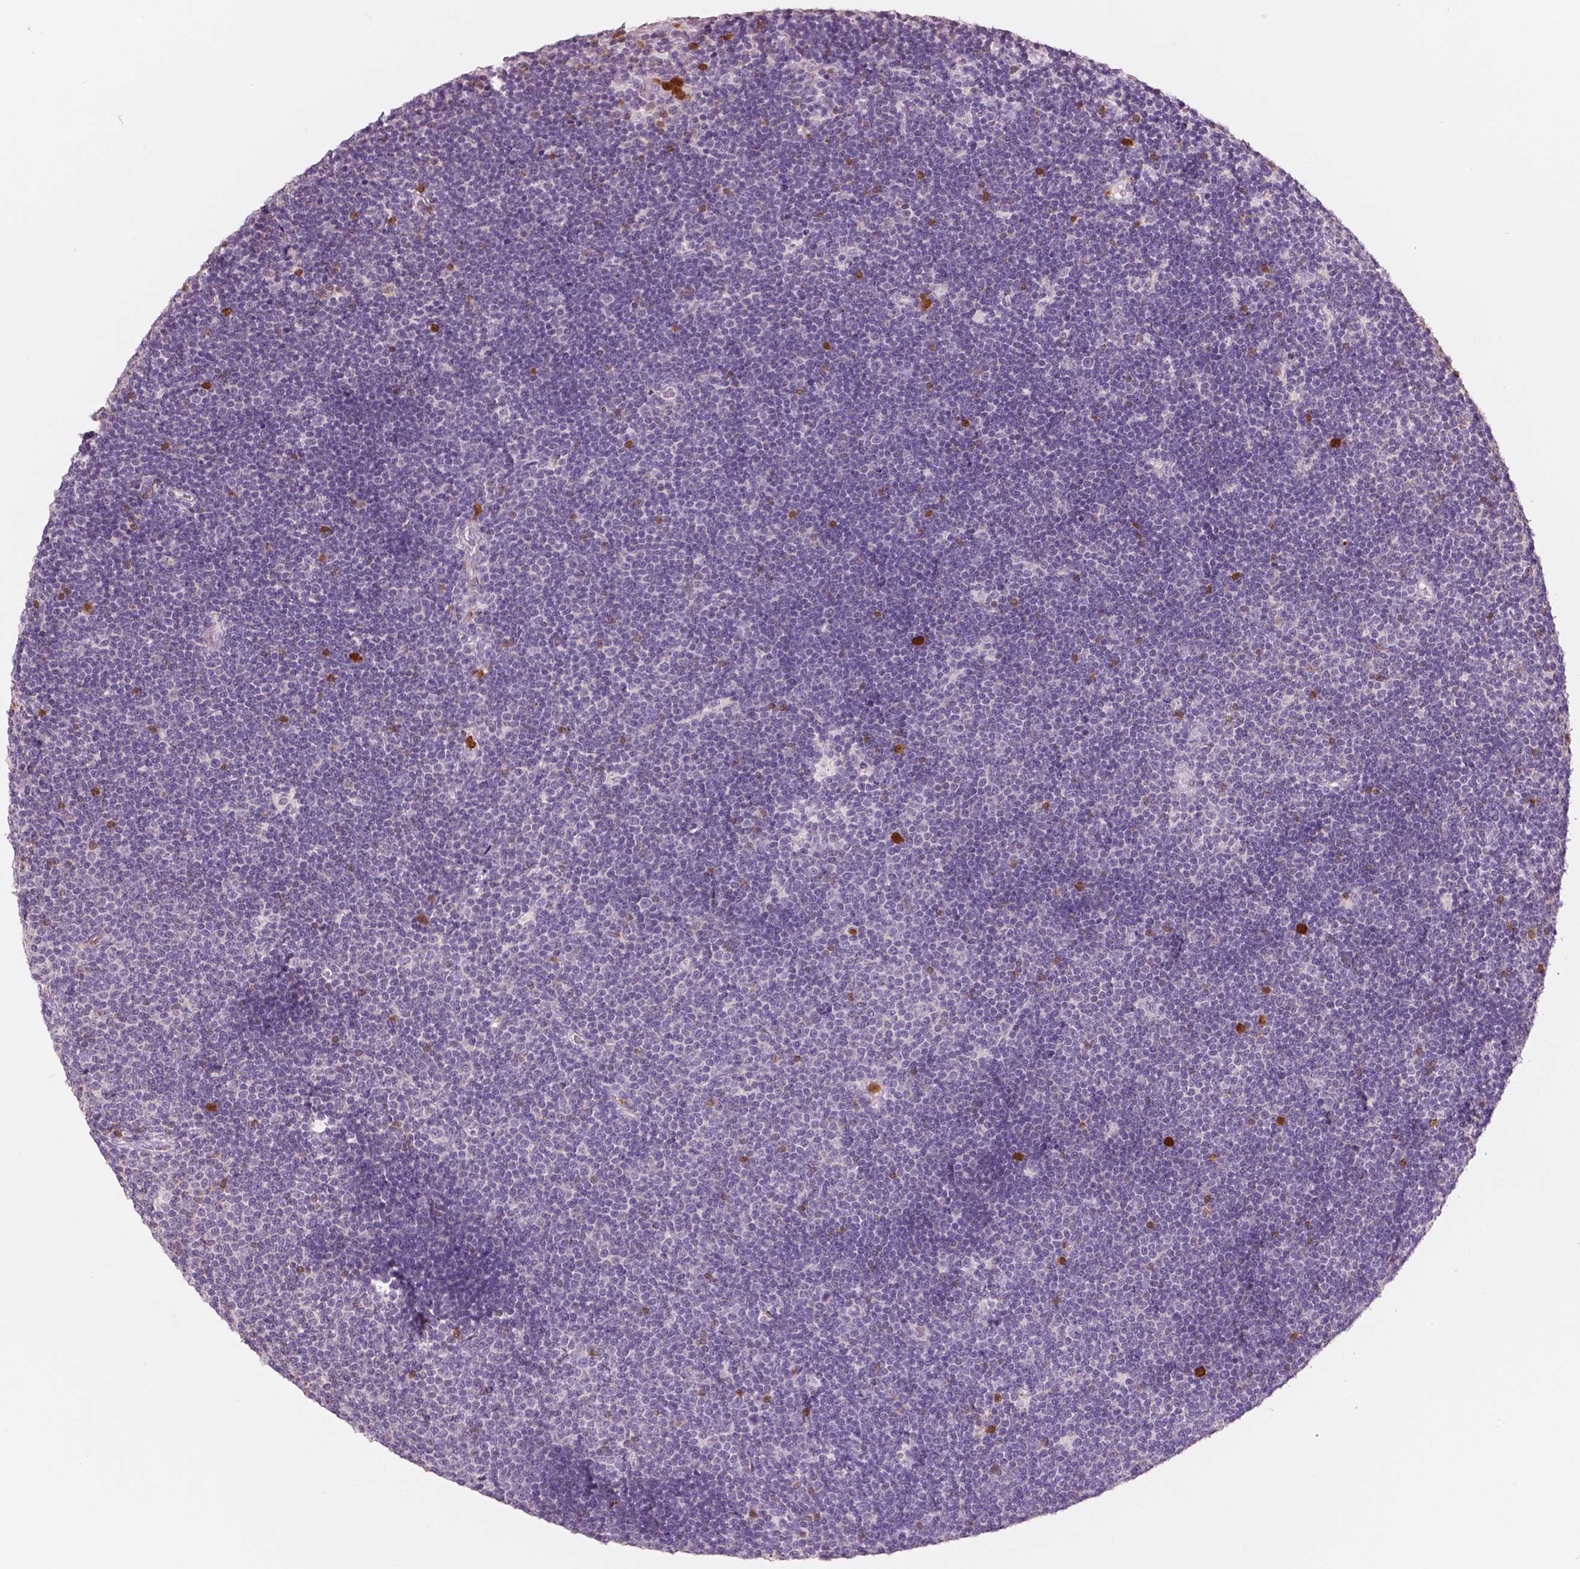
{"staining": {"intensity": "negative", "quantity": "none", "location": "none"}, "tissue": "lymphoma", "cell_type": "Tumor cells", "image_type": "cancer", "snomed": [{"axis": "morphology", "description": "Malignant lymphoma, non-Hodgkin's type, Low grade"}, {"axis": "topography", "description": "Brain"}], "caption": "This is a micrograph of IHC staining of low-grade malignant lymphoma, non-Hodgkin's type, which shows no positivity in tumor cells. (DAB IHC, high magnification).", "gene": "S100A4", "patient": {"sex": "female", "age": 66}}